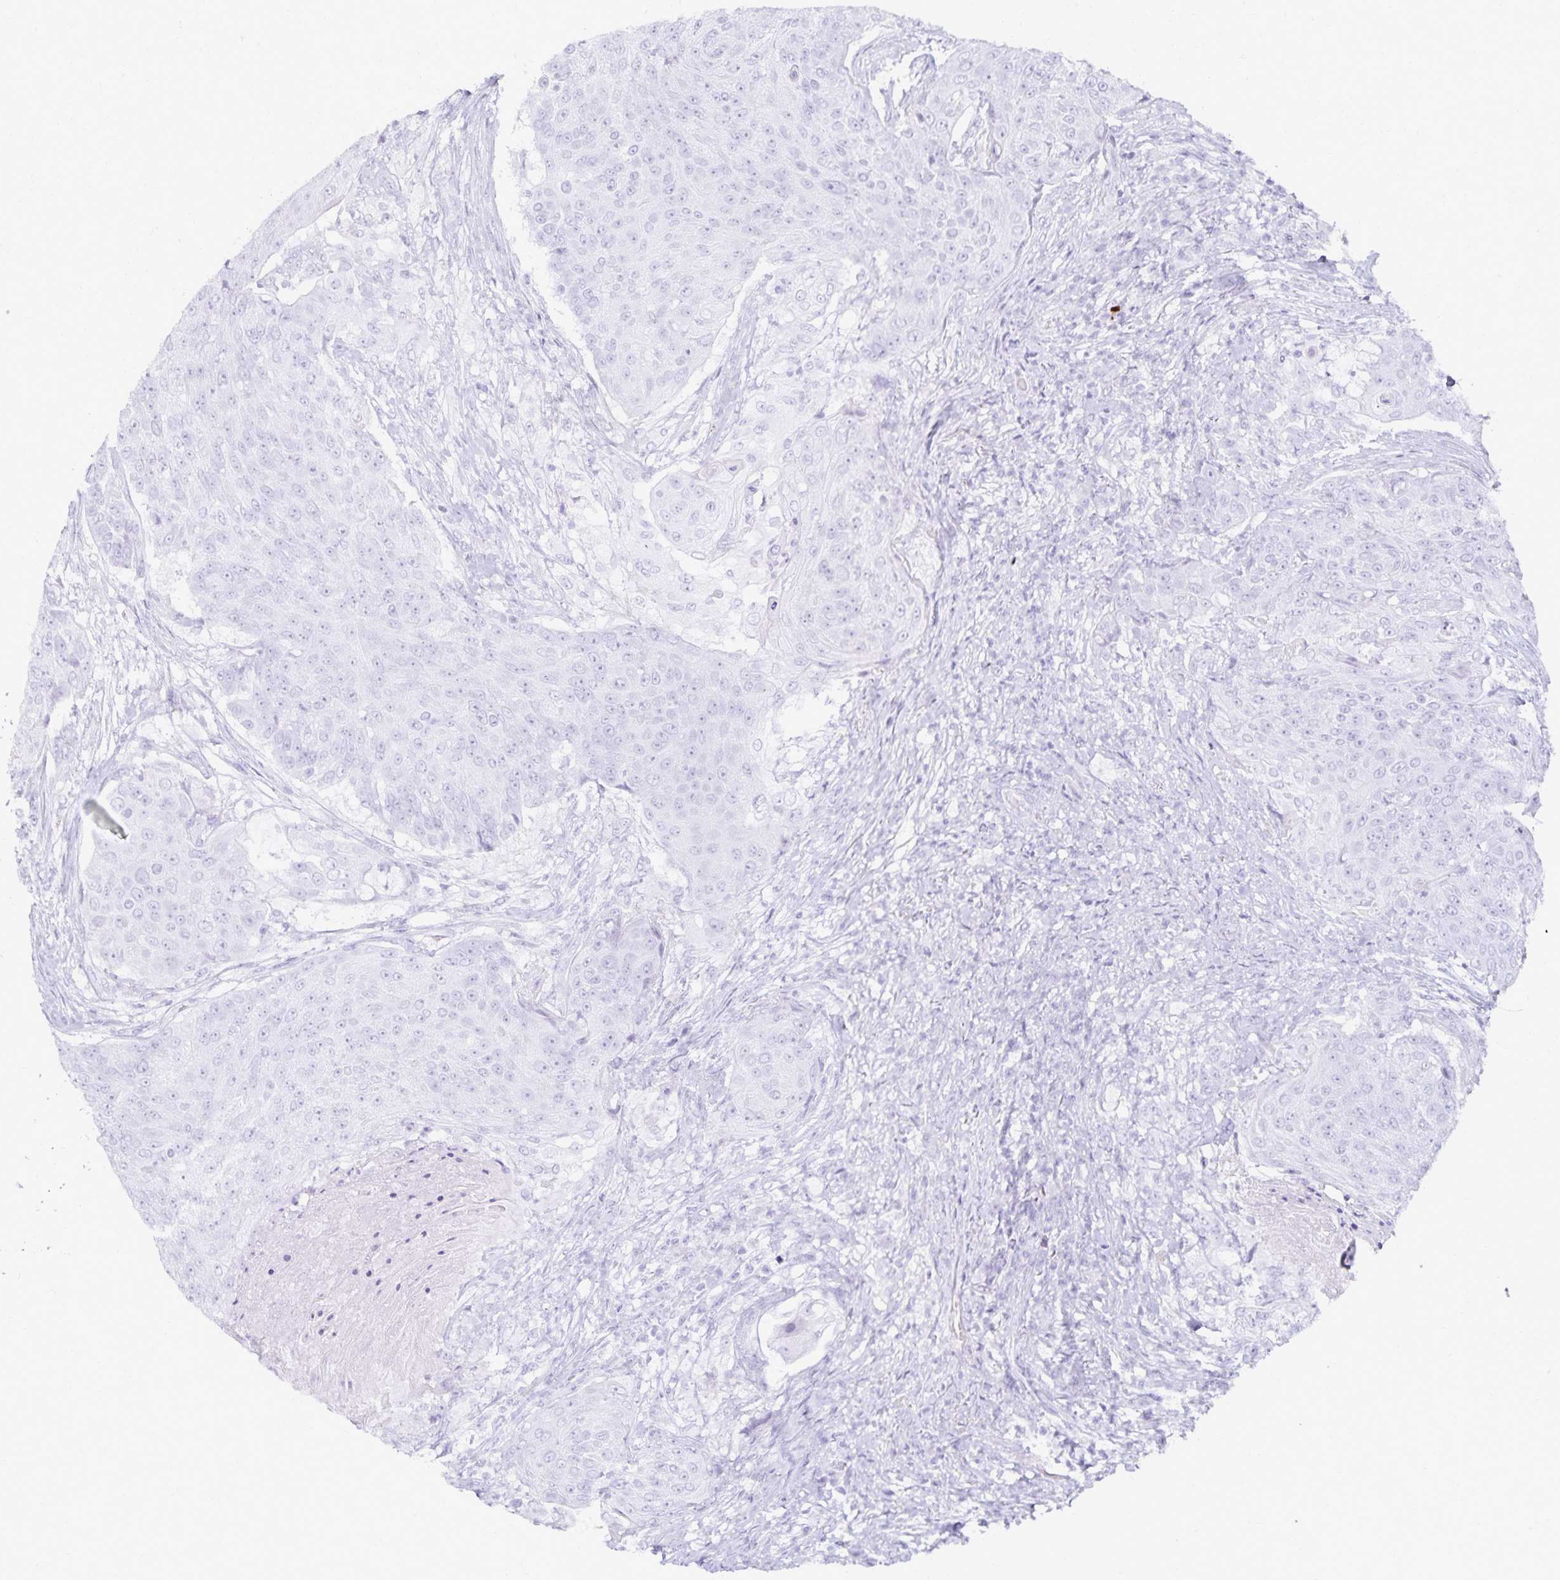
{"staining": {"intensity": "negative", "quantity": "none", "location": "none"}, "tissue": "urothelial cancer", "cell_type": "Tumor cells", "image_type": "cancer", "snomed": [{"axis": "morphology", "description": "Urothelial carcinoma, High grade"}, {"axis": "topography", "description": "Urinary bladder"}], "caption": "Immunohistochemical staining of human high-grade urothelial carcinoma demonstrates no significant expression in tumor cells. Brightfield microscopy of IHC stained with DAB (brown) and hematoxylin (blue), captured at high magnification.", "gene": "GP2", "patient": {"sex": "female", "age": 63}}